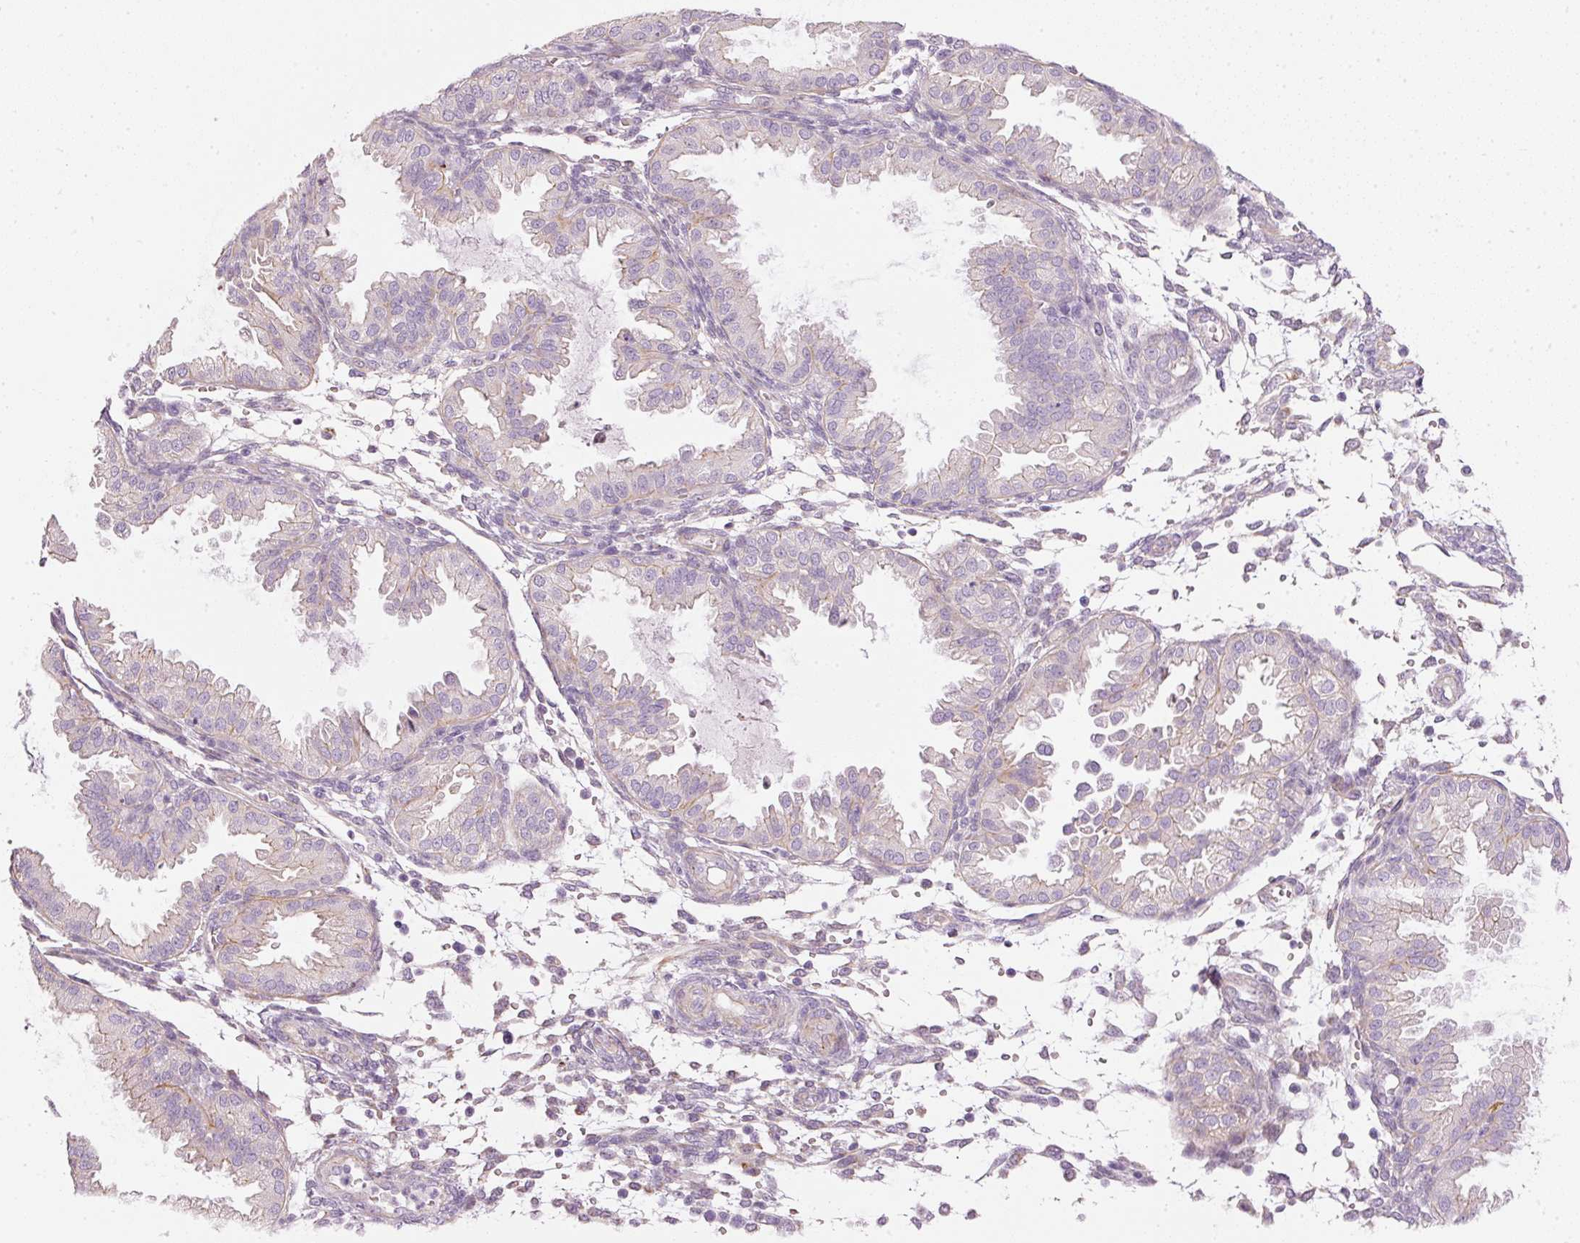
{"staining": {"intensity": "negative", "quantity": "none", "location": "none"}, "tissue": "endometrium", "cell_type": "Cells in endometrial stroma", "image_type": "normal", "snomed": [{"axis": "morphology", "description": "Normal tissue, NOS"}, {"axis": "topography", "description": "Endometrium"}], "caption": "DAB immunohistochemical staining of unremarkable endometrium demonstrates no significant positivity in cells in endometrial stroma. (DAB immunohistochemistry visualized using brightfield microscopy, high magnification).", "gene": "OSR2", "patient": {"sex": "female", "age": 33}}